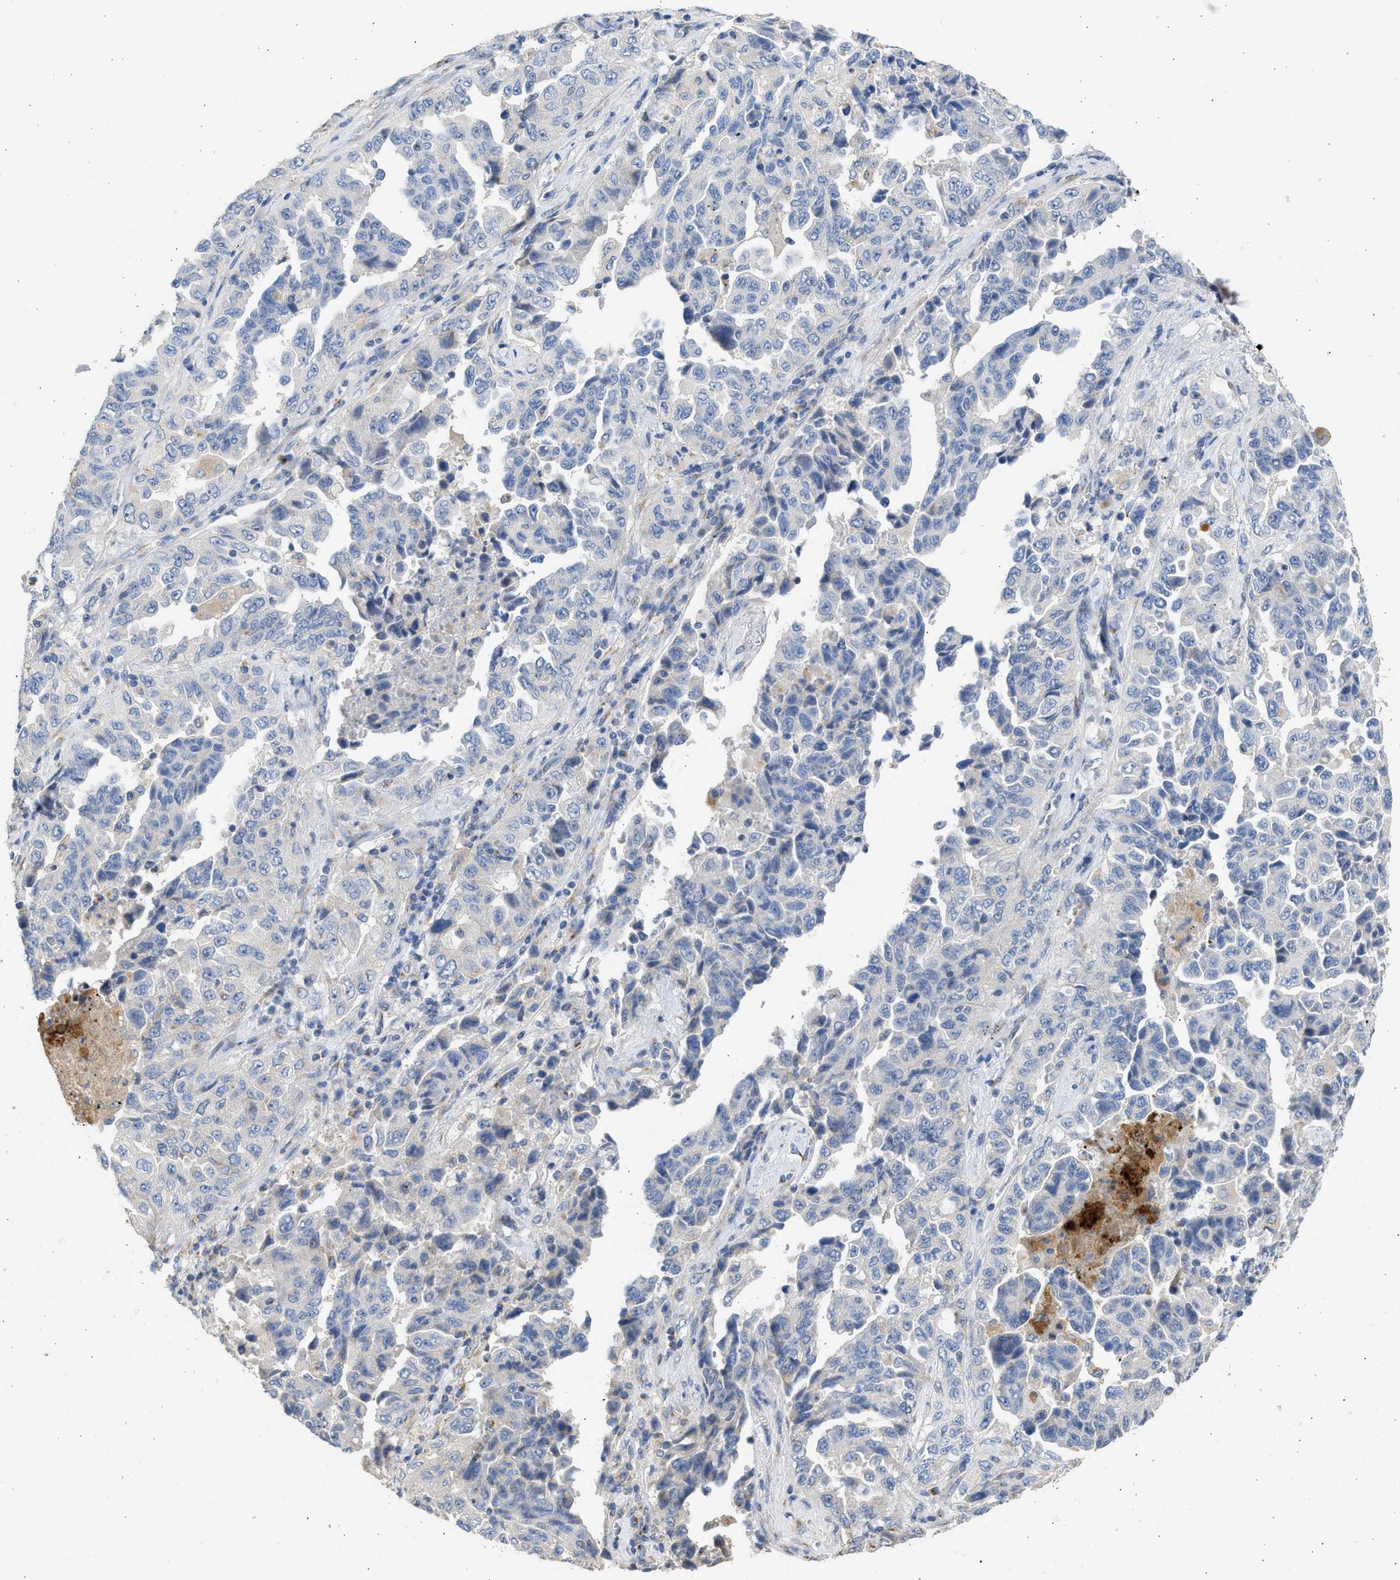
{"staining": {"intensity": "negative", "quantity": "none", "location": "none"}, "tissue": "lung cancer", "cell_type": "Tumor cells", "image_type": "cancer", "snomed": [{"axis": "morphology", "description": "Adenocarcinoma, NOS"}, {"axis": "topography", "description": "Lung"}], "caption": "The image exhibits no staining of tumor cells in lung cancer.", "gene": "IPO8", "patient": {"sex": "female", "age": 51}}